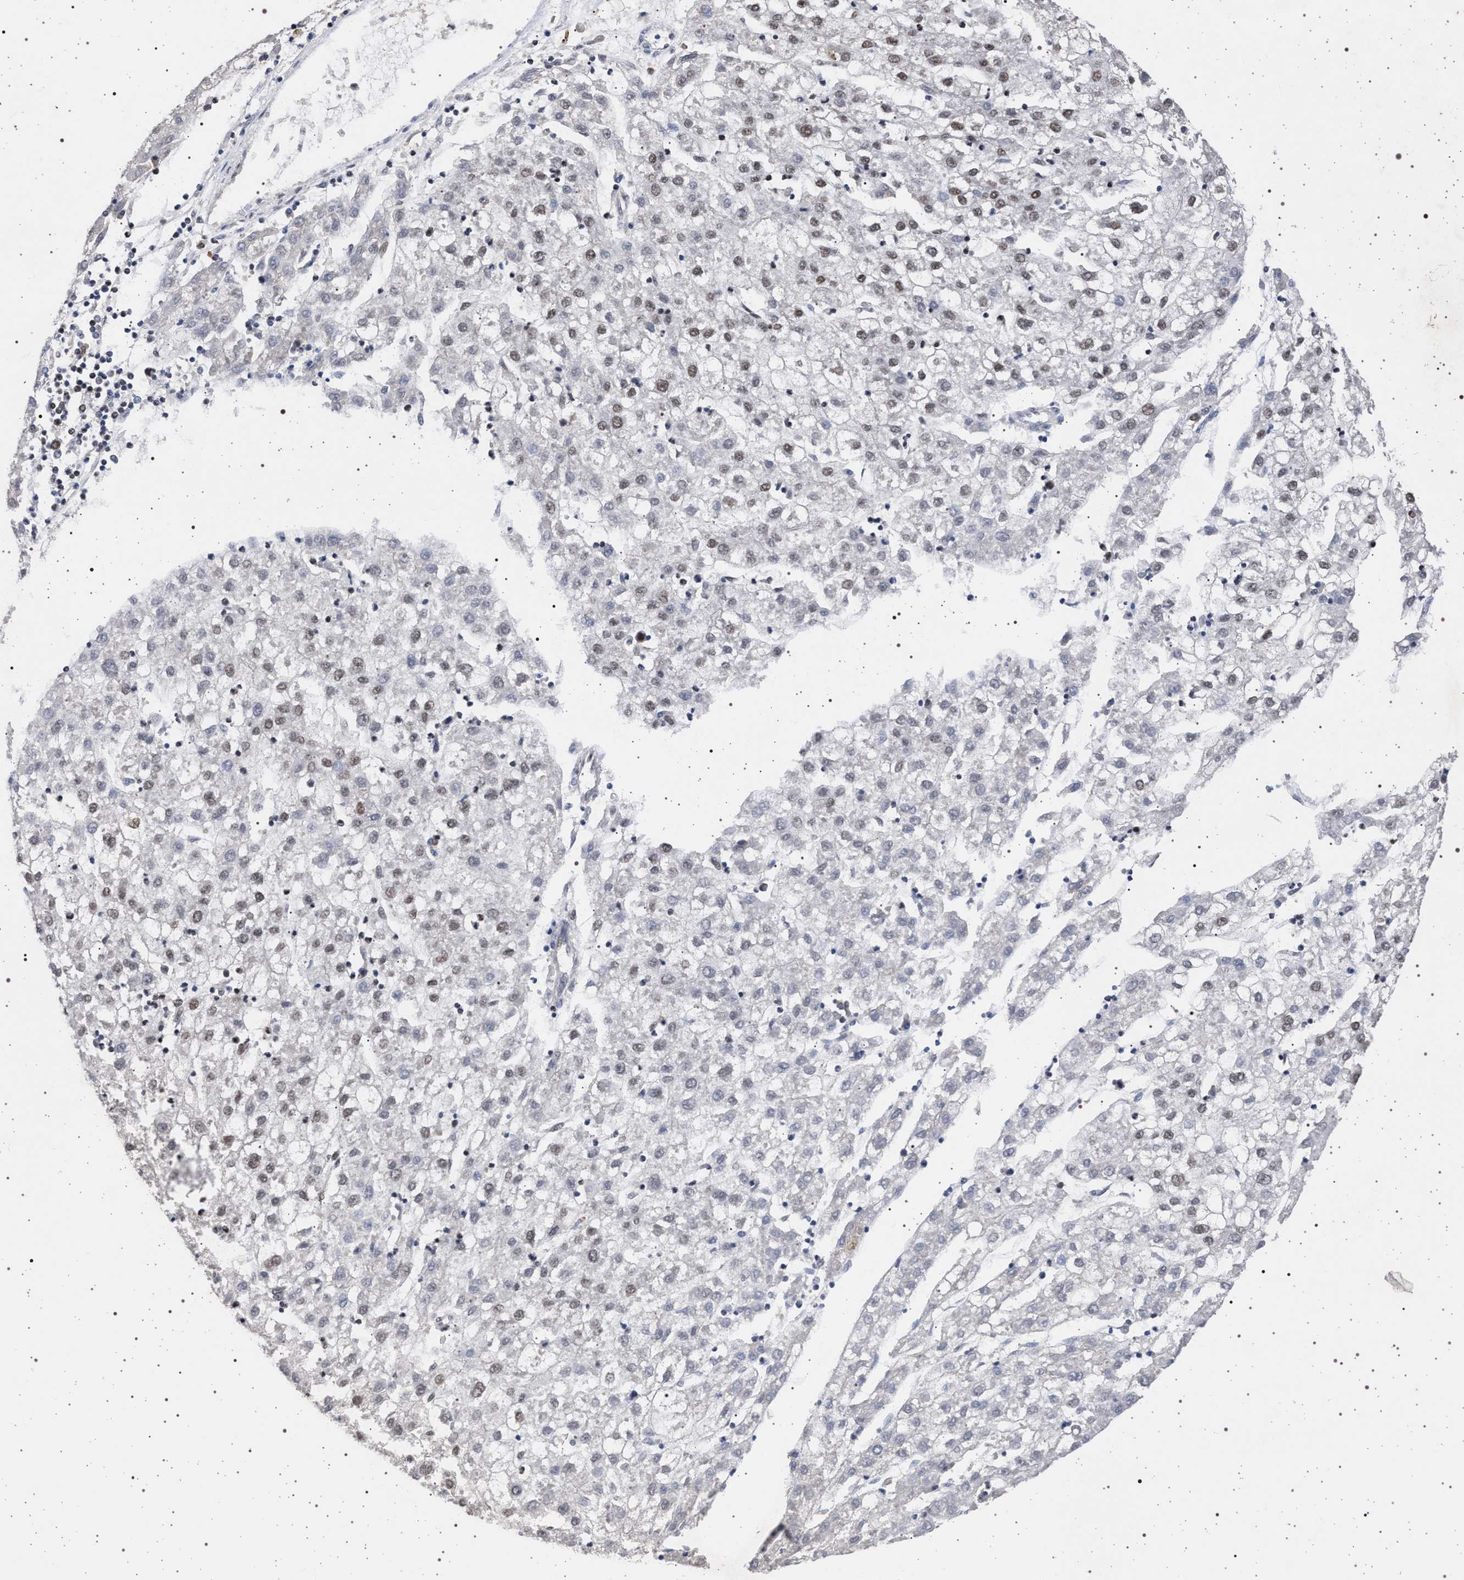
{"staining": {"intensity": "weak", "quantity": "<25%", "location": "nuclear"}, "tissue": "liver cancer", "cell_type": "Tumor cells", "image_type": "cancer", "snomed": [{"axis": "morphology", "description": "Carcinoma, Hepatocellular, NOS"}, {"axis": "topography", "description": "Liver"}], "caption": "Immunohistochemistry (IHC) of human hepatocellular carcinoma (liver) reveals no staining in tumor cells. (DAB immunohistochemistry (IHC) visualized using brightfield microscopy, high magnification).", "gene": "PHF12", "patient": {"sex": "male", "age": 72}}